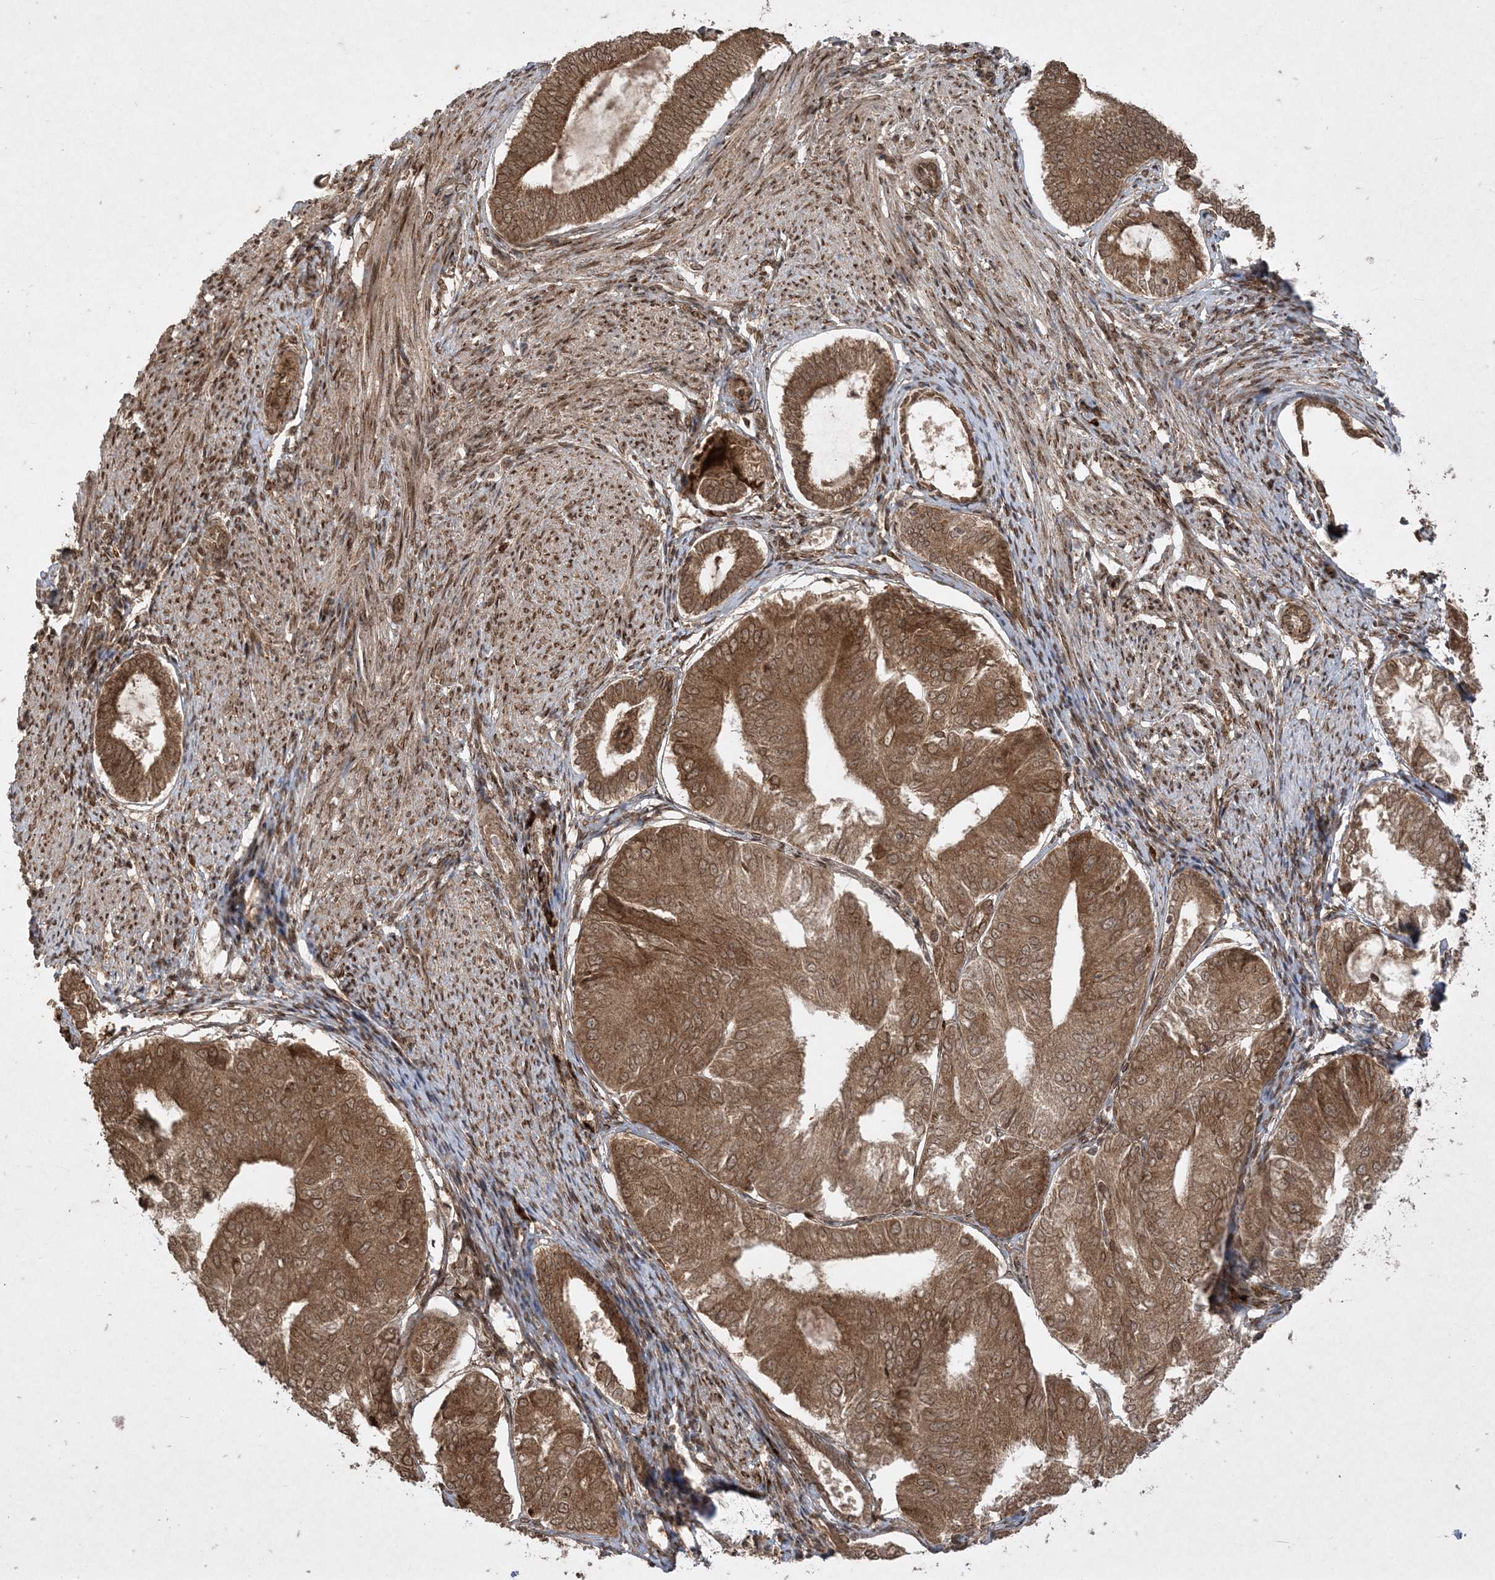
{"staining": {"intensity": "moderate", "quantity": ">75%", "location": "cytoplasmic/membranous,nuclear"}, "tissue": "endometrial cancer", "cell_type": "Tumor cells", "image_type": "cancer", "snomed": [{"axis": "morphology", "description": "Adenocarcinoma, NOS"}, {"axis": "topography", "description": "Endometrium"}], "caption": "A micrograph showing moderate cytoplasmic/membranous and nuclear expression in about >75% of tumor cells in endometrial cancer (adenocarcinoma), as visualized by brown immunohistochemical staining.", "gene": "RRAS", "patient": {"sex": "female", "age": 81}}